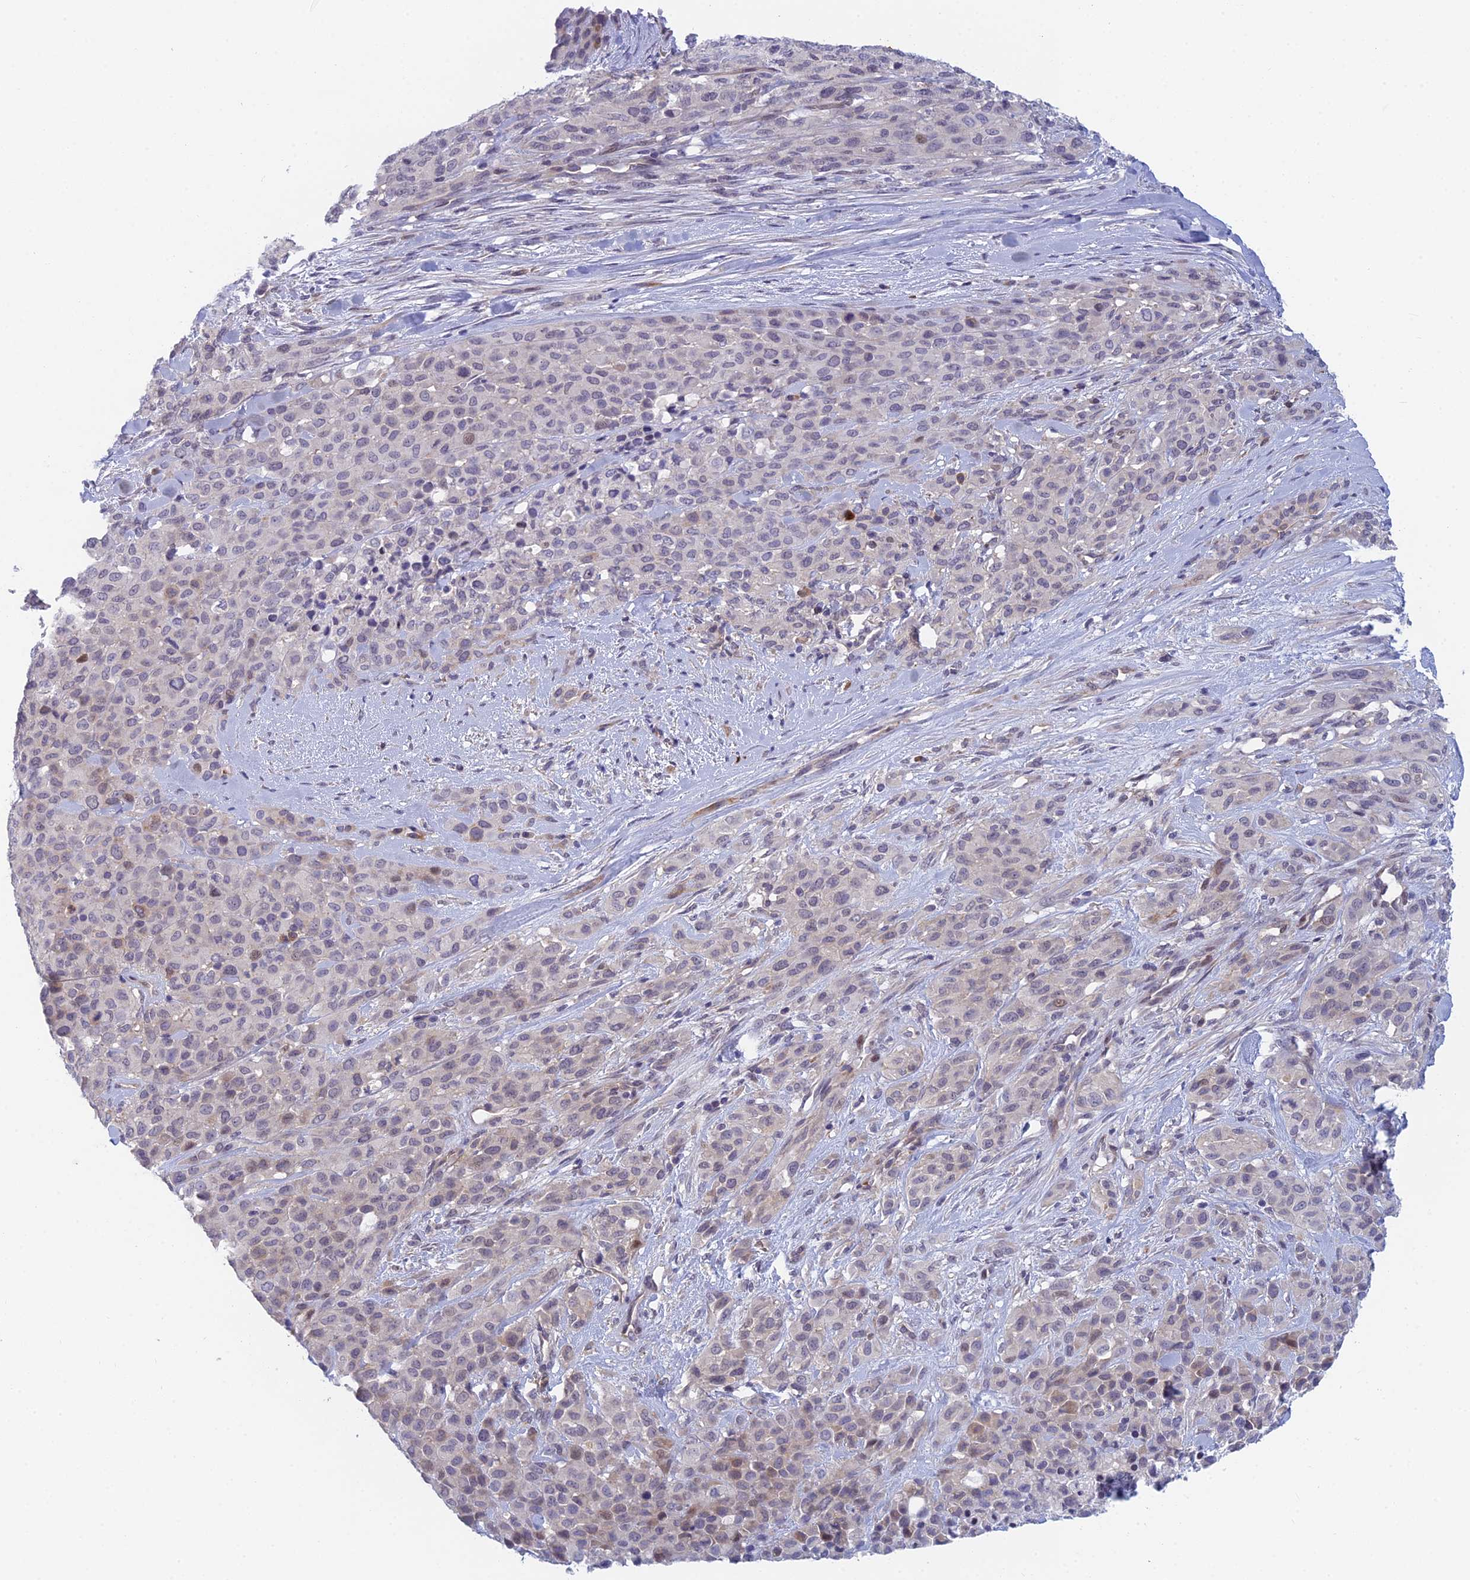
{"staining": {"intensity": "negative", "quantity": "none", "location": "none"}, "tissue": "melanoma", "cell_type": "Tumor cells", "image_type": "cancer", "snomed": [{"axis": "morphology", "description": "Malignant melanoma, Metastatic site"}, {"axis": "topography", "description": "Skin"}], "caption": "Immunohistochemistry (IHC) micrograph of malignant melanoma (metastatic site) stained for a protein (brown), which demonstrates no expression in tumor cells. Nuclei are stained in blue.", "gene": "PPP1R26", "patient": {"sex": "female", "age": 81}}